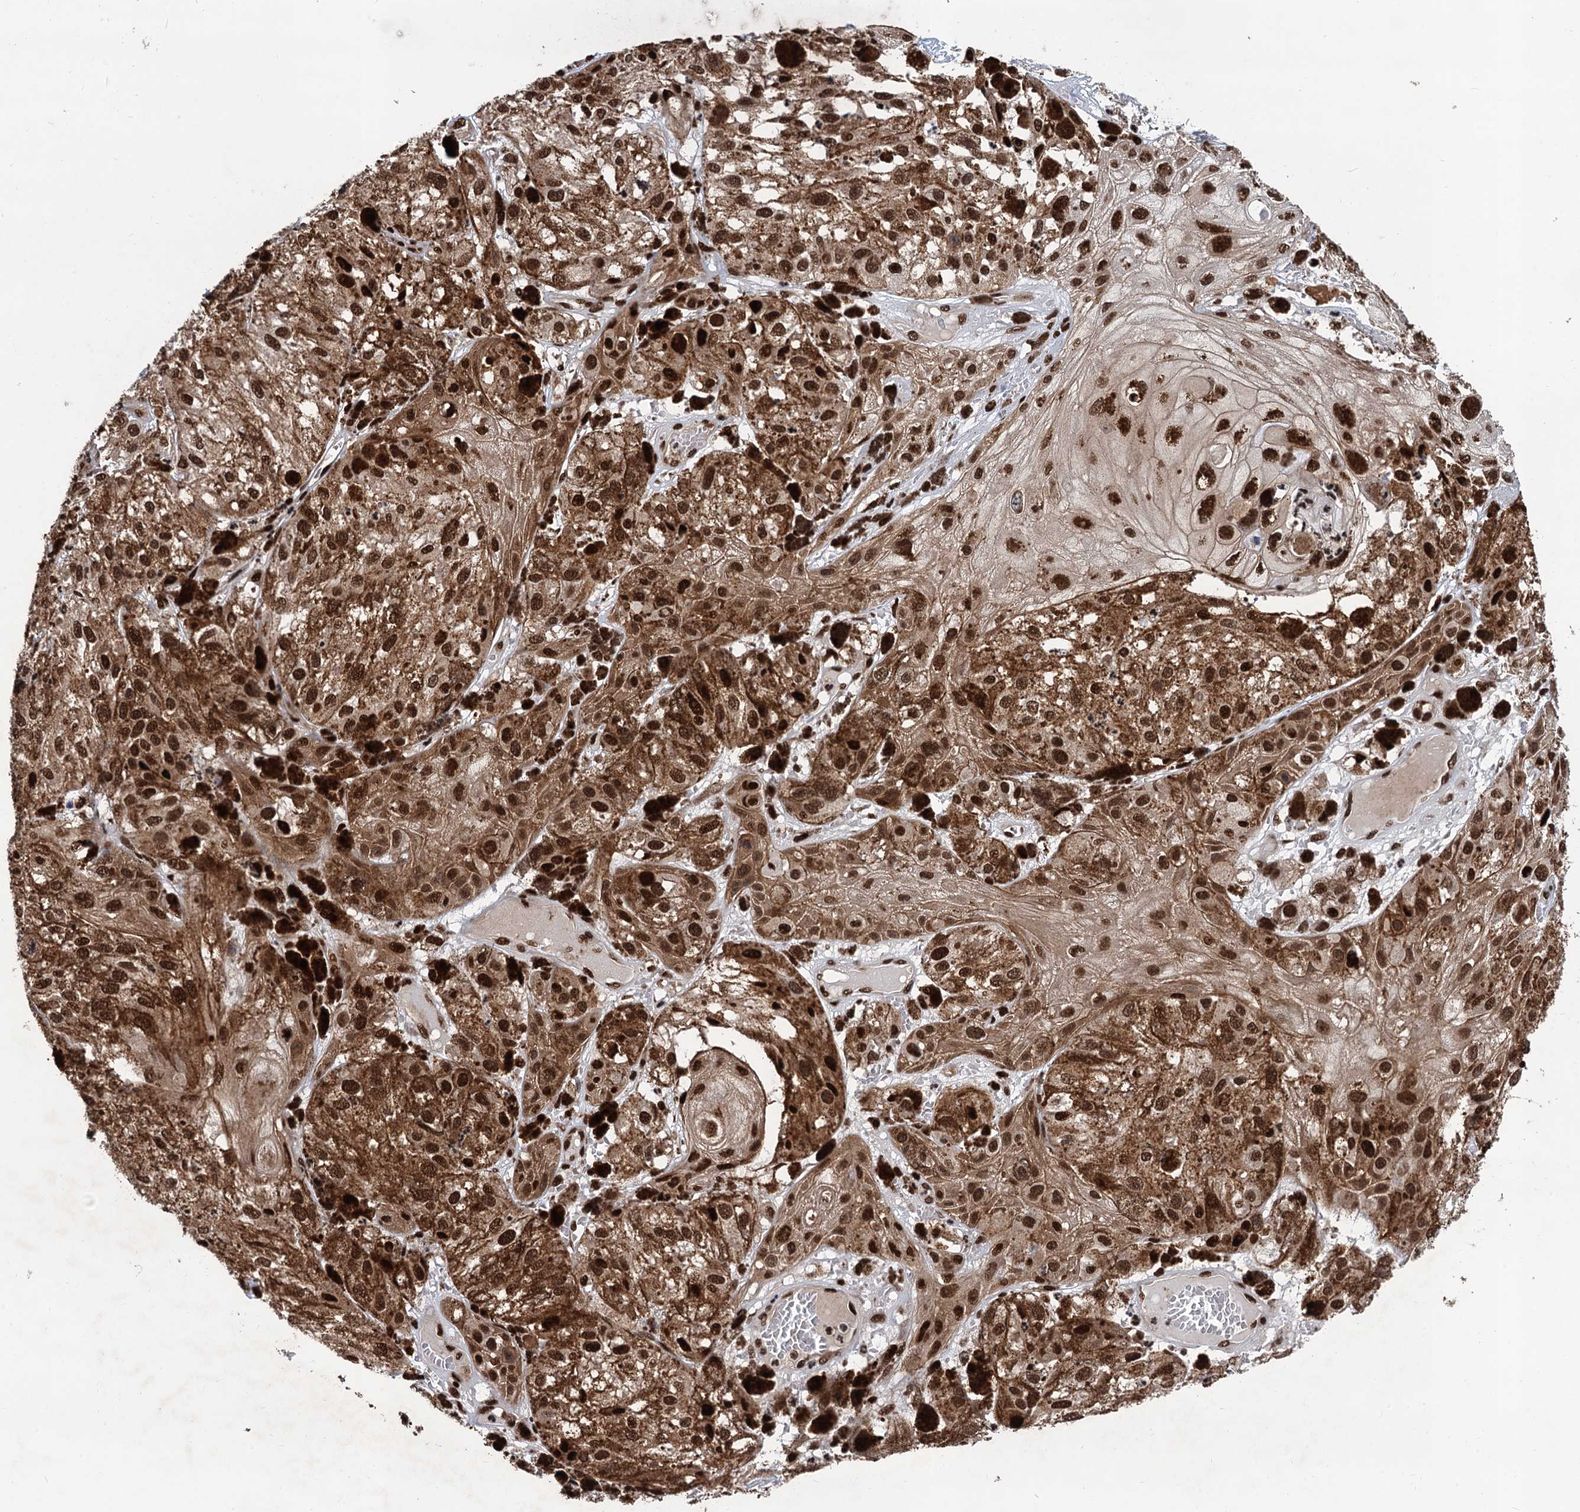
{"staining": {"intensity": "moderate", "quantity": ">75%", "location": "cytoplasmic/membranous,nuclear"}, "tissue": "melanoma", "cell_type": "Tumor cells", "image_type": "cancer", "snomed": [{"axis": "morphology", "description": "Malignant melanoma, NOS"}, {"axis": "topography", "description": "Skin"}], "caption": "Tumor cells display medium levels of moderate cytoplasmic/membranous and nuclear positivity in approximately >75% of cells in malignant melanoma.", "gene": "PPP4R1", "patient": {"sex": "male", "age": 88}}